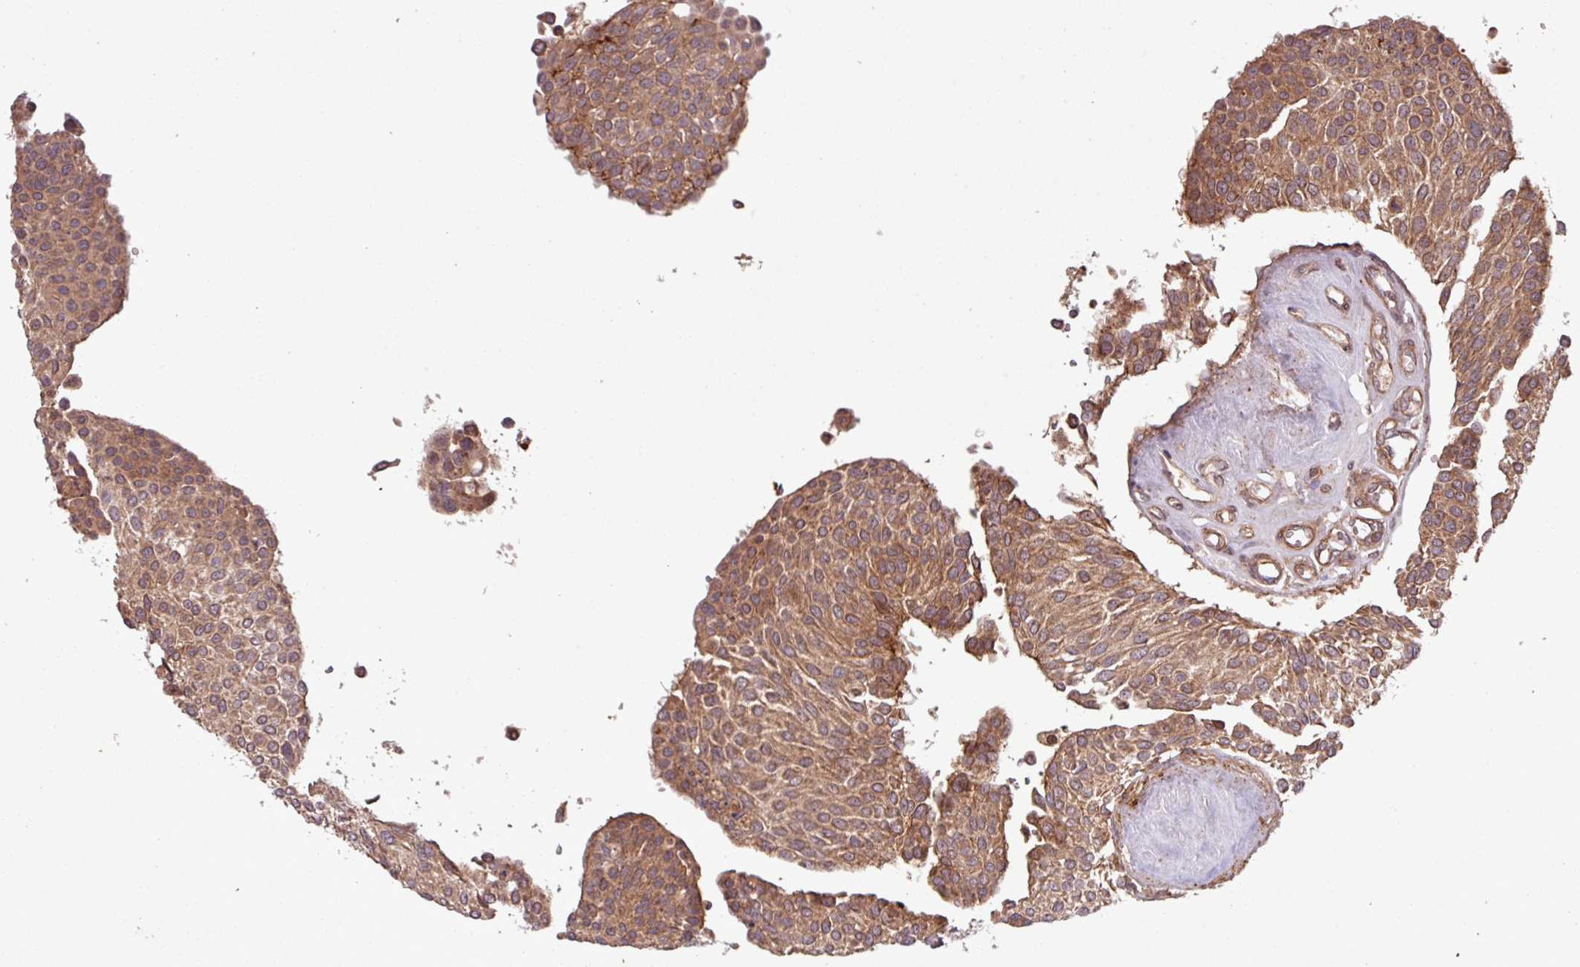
{"staining": {"intensity": "moderate", "quantity": ">75%", "location": "cytoplasmic/membranous"}, "tissue": "urothelial cancer", "cell_type": "Tumor cells", "image_type": "cancer", "snomed": [{"axis": "morphology", "description": "Urothelial carcinoma, NOS"}, {"axis": "topography", "description": "Urinary bladder"}], "caption": "Moderate cytoplasmic/membranous expression for a protein is present in about >75% of tumor cells of urothelial cancer using immunohistochemistry.", "gene": "TRABD2A", "patient": {"sex": "male", "age": 55}}